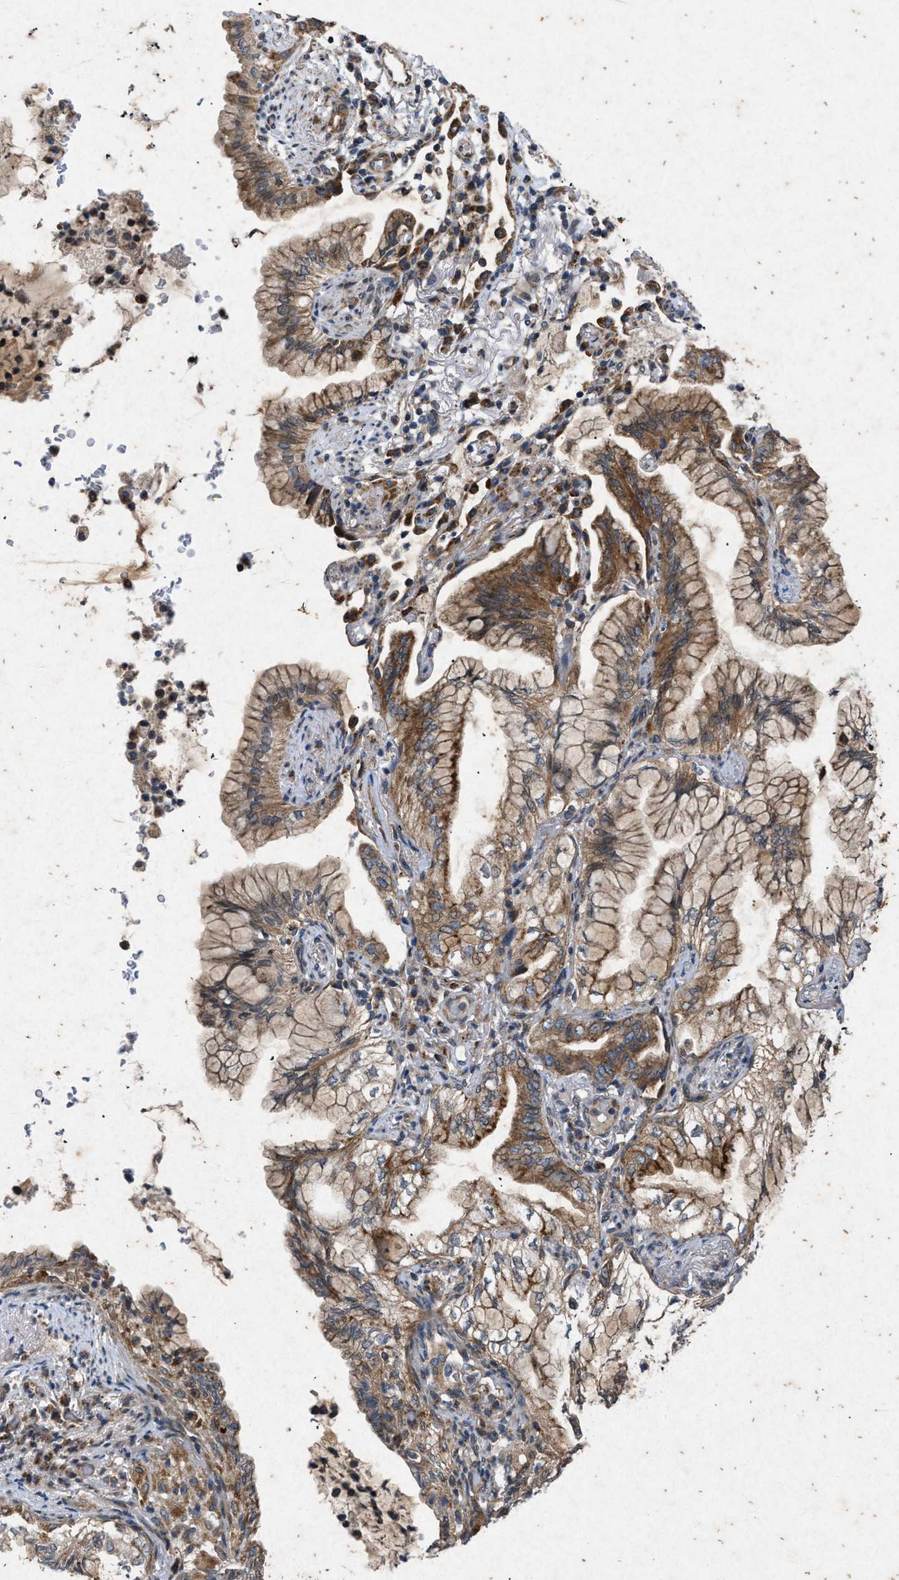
{"staining": {"intensity": "moderate", "quantity": ">75%", "location": "cytoplasmic/membranous"}, "tissue": "lung cancer", "cell_type": "Tumor cells", "image_type": "cancer", "snomed": [{"axis": "morphology", "description": "Adenocarcinoma, NOS"}, {"axis": "topography", "description": "Lung"}], "caption": "Immunohistochemistry of human lung cancer displays medium levels of moderate cytoplasmic/membranous positivity in about >75% of tumor cells.", "gene": "PRKG2", "patient": {"sex": "female", "age": 70}}